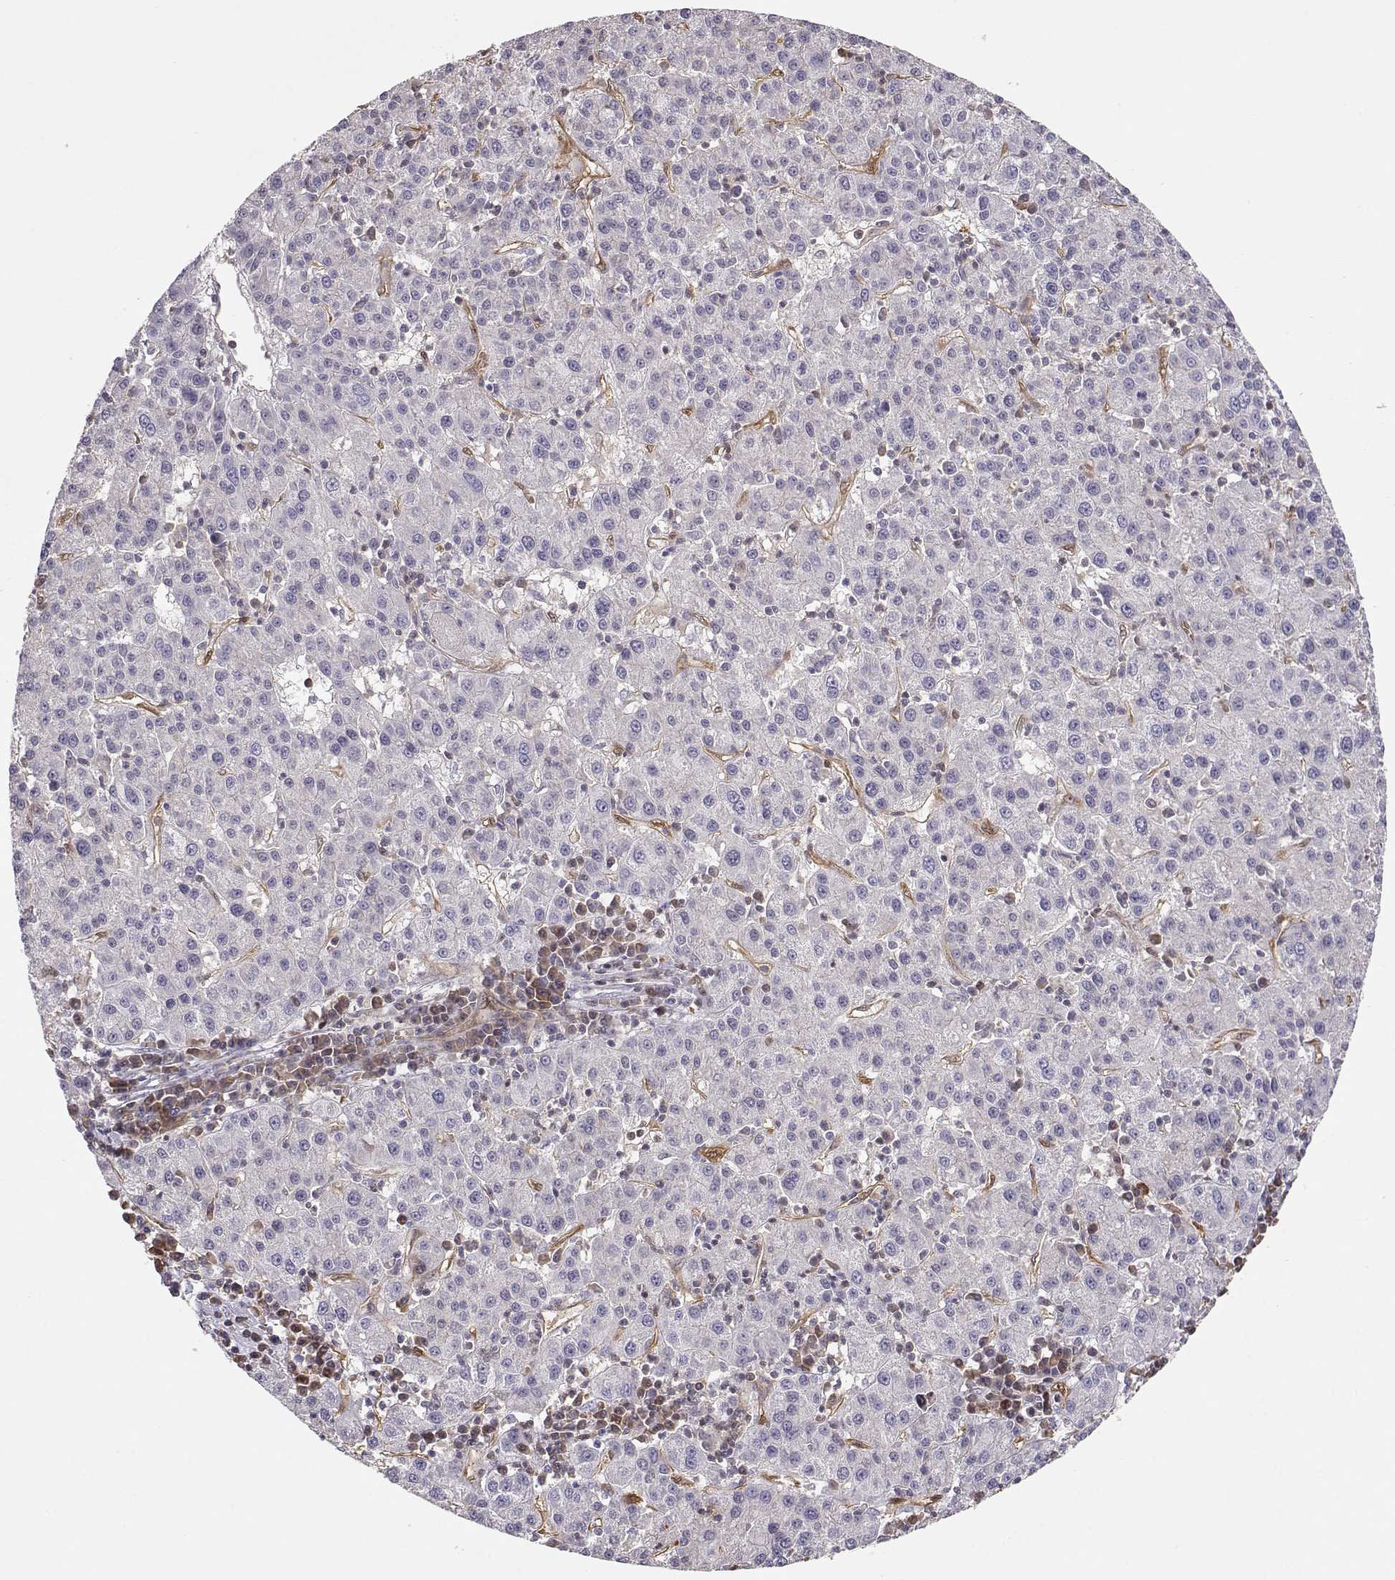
{"staining": {"intensity": "negative", "quantity": "none", "location": "none"}, "tissue": "liver cancer", "cell_type": "Tumor cells", "image_type": "cancer", "snomed": [{"axis": "morphology", "description": "Carcinoma, Hepatocellular, NOS"}, {"axis": "topography", "description": "Liver"}], "caption": "IHC micrograph of neoplastic tissue: liver cancer stained with DAB shows no significant protein positivity in tumor cells.", "gene": "PNP", "patient": {"sex": "female", "age": 60}}